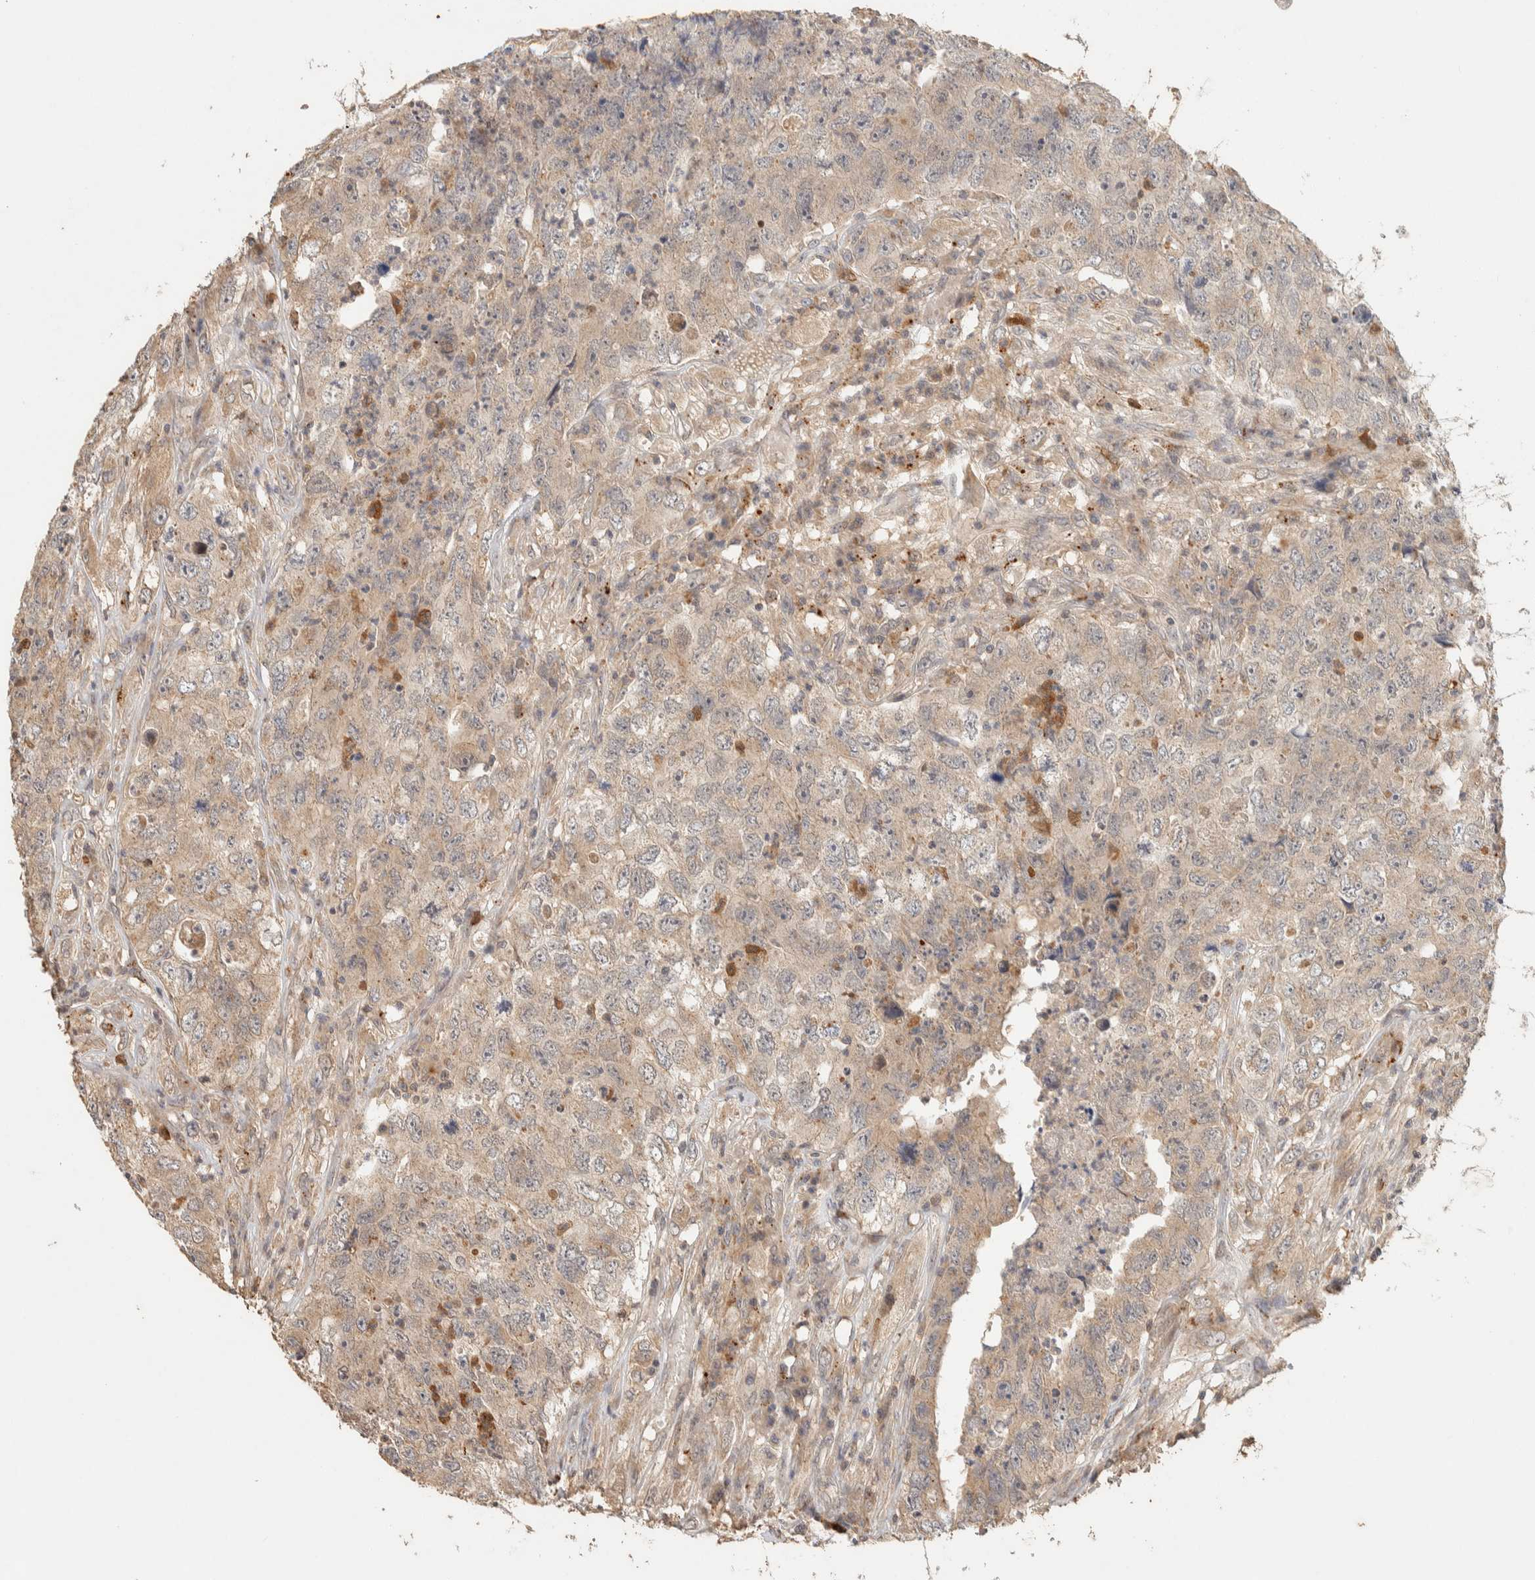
{"staining": {"intensity": "weak", "quantity": ">75%", "location": "cytoplasmic/membranous"}, "tissue": "testis cancer", "cell_type": "Tumor cells", "image_type": "cancer", "snomed": [{"axis": "morphology", "description": "Carcinoma, Embryonal, NOS"}, {"axis": "topography", "description": "Testis"}], "caption": "Tumor cells show low levels of weak cytoplasmic/membranous staining in about >75% of cells in human embryonal carcinoma (testis).", "gene": "ITPA", "patient": {"sex": "male", "age": 32}}